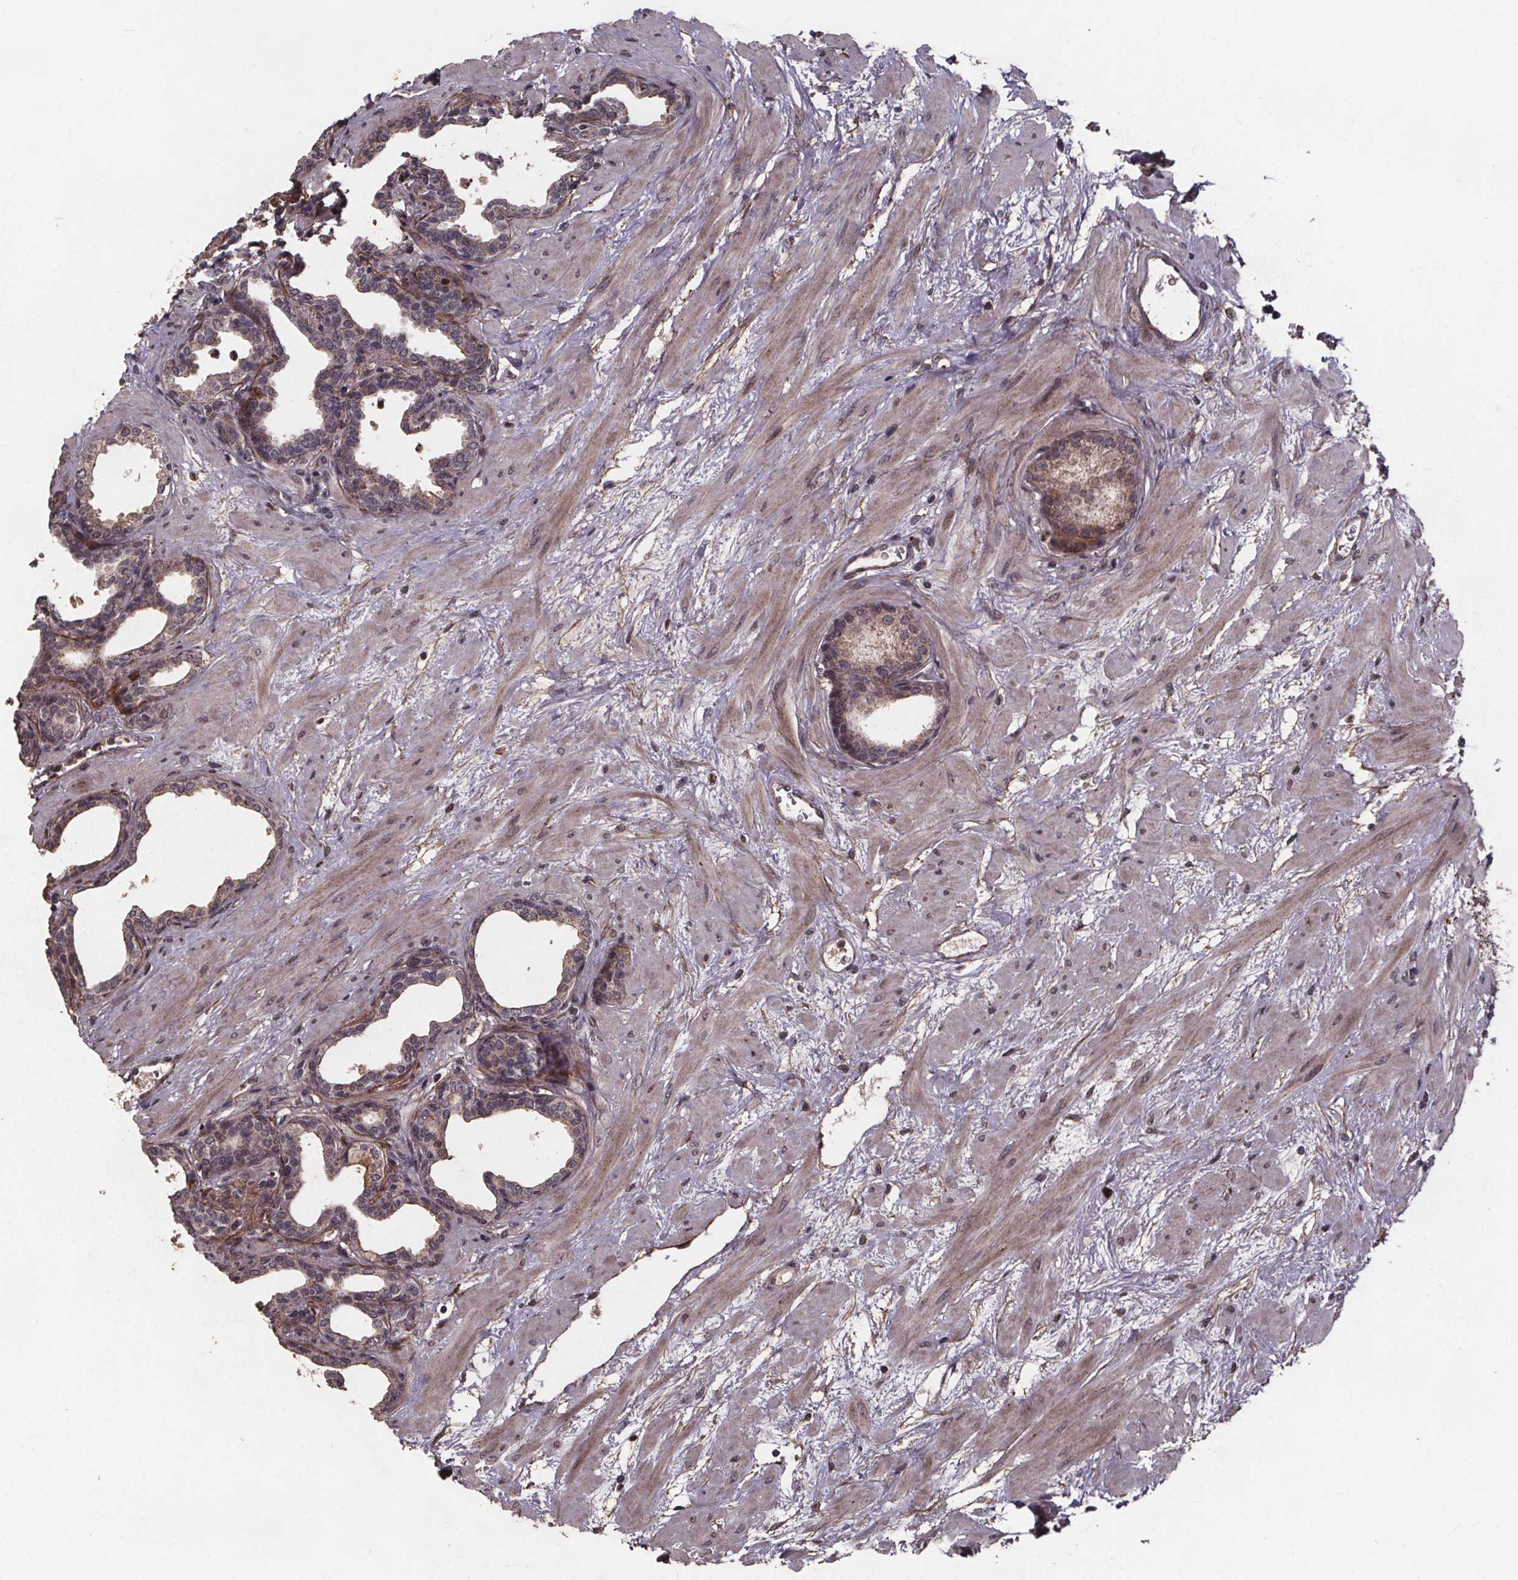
{"staining": {"intensity": "moderate", "quantity": "25%-75%", "location": "cytoplasmic/membranous"}, "tissue": "prostate", "cell_type": "Glandular cells", "image_type": "normal", "snomed": [{"axis": "morphology", "description": "Normal tissue, NOS"}, {"axis": "topography", "description": "Prostate"}], "caption": "Glandular cells show medium levels of moderate cytoplasmic/membranous positivity in about 25%-75% of cells in benign human prostate. (IHC, brightfield microscopy, high magnification).", "gene": "GPX3", "patient": {"sex": "male", "age": 37}}